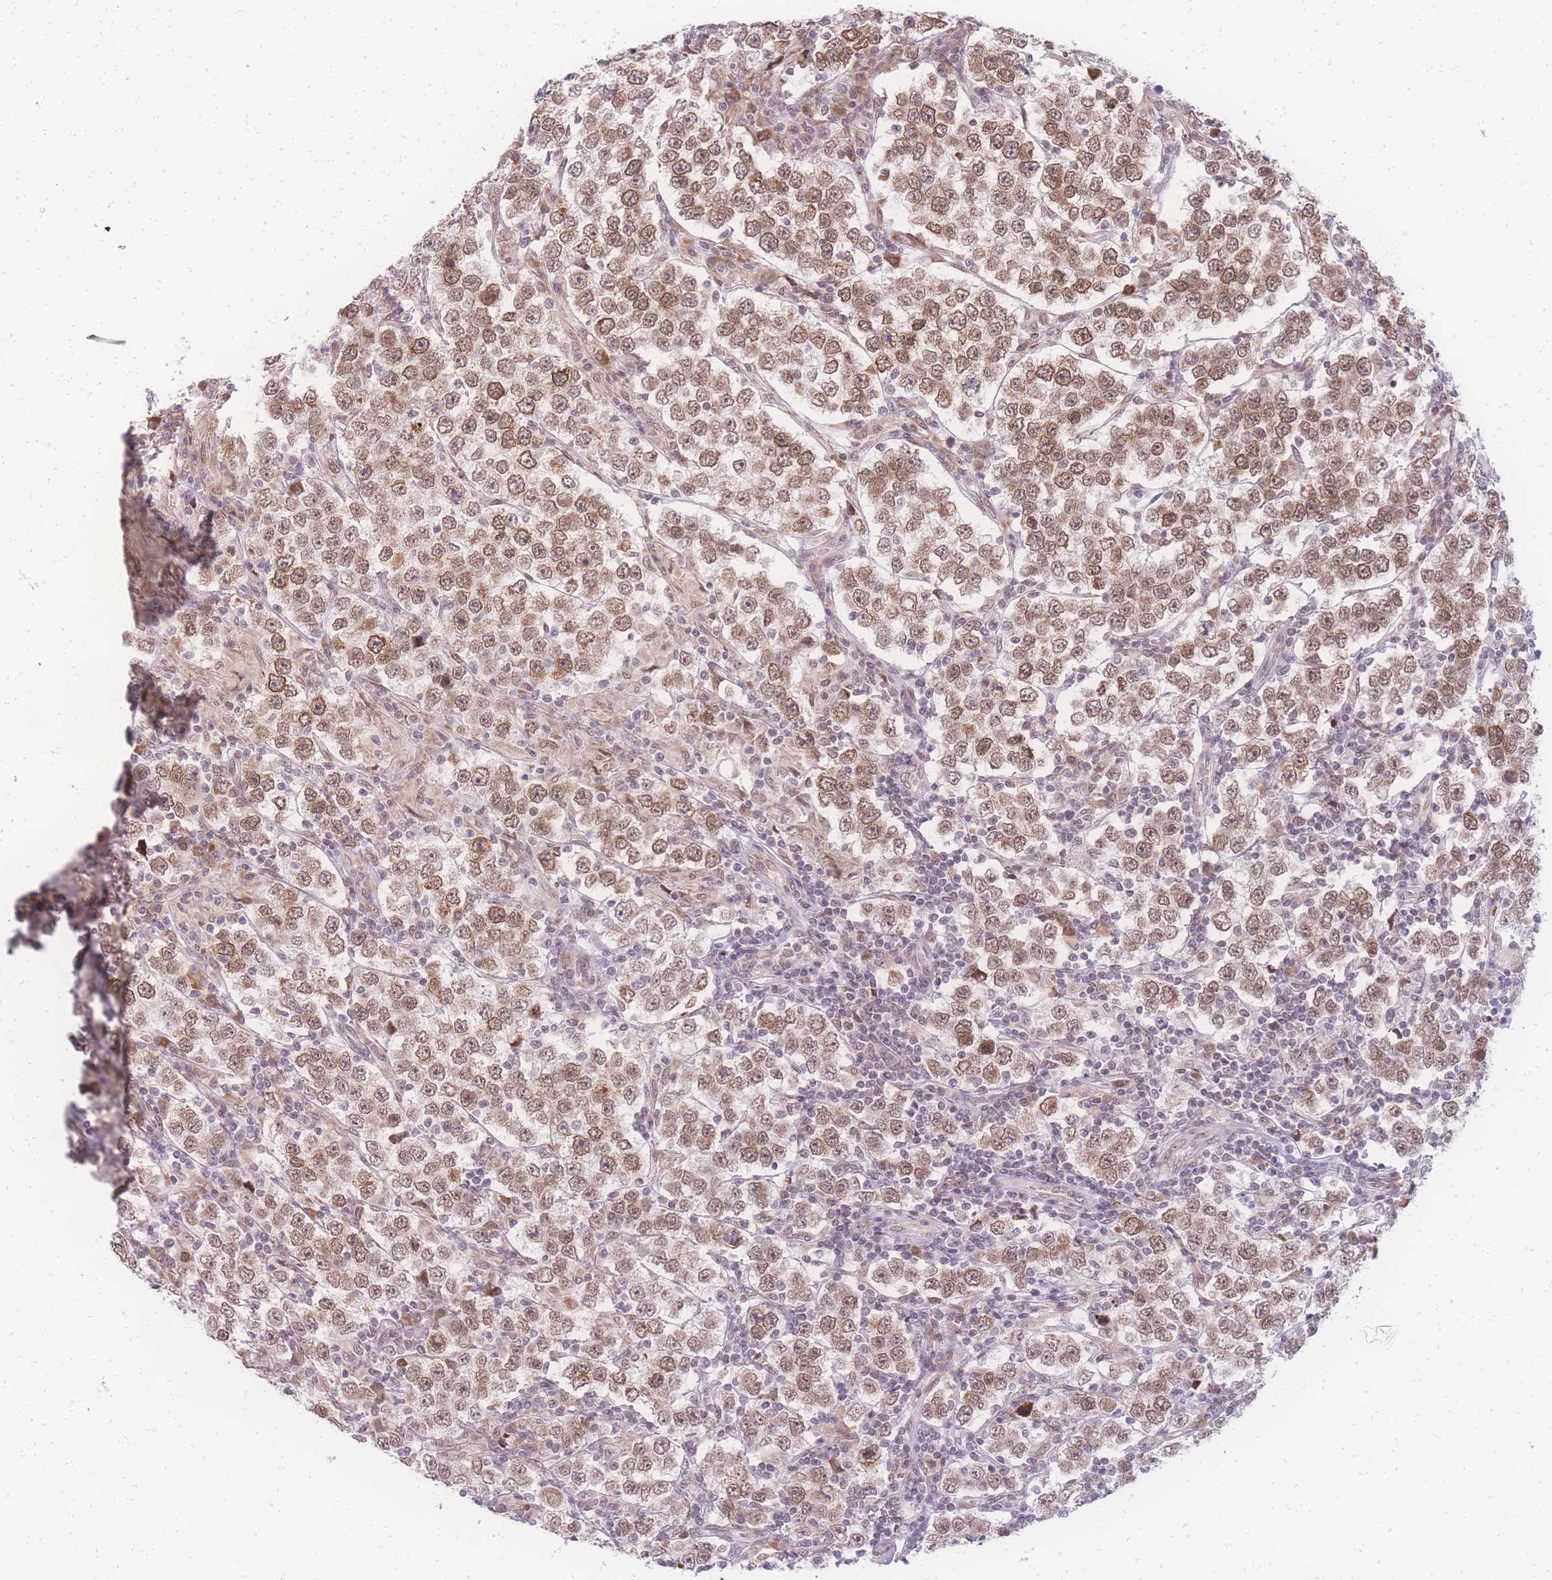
{"staining": {"intensity": "moderate", "quantity": ">75%", "location": "nuclear"}, "tissue": "testis cancer", "cell_type": "Tumor cells", "image_type": "cancer", "snomed": [{"axis": "morphology", "description": "Normal tissue, NOS"}, {"axis": "morphology", "description": "Urothelial carcinoma, High grade"}, {"axis": "morphology", "description": "Seminoma, NOS"}, {"axis": "morphology", "description": "Carcinoma, Embryonal, NOS"}, {"axis": "topography", "description": "Urinary bladder"}, {"axis": "topography", "description": "Testis"}], "caption": "A photomicrograph of seminoma (testis) stained for a protein reveals moderate nuclear brown staining in tumor cells.", "gene": "ZC3H13", "patient": {"sex": "male", "age": 41}}